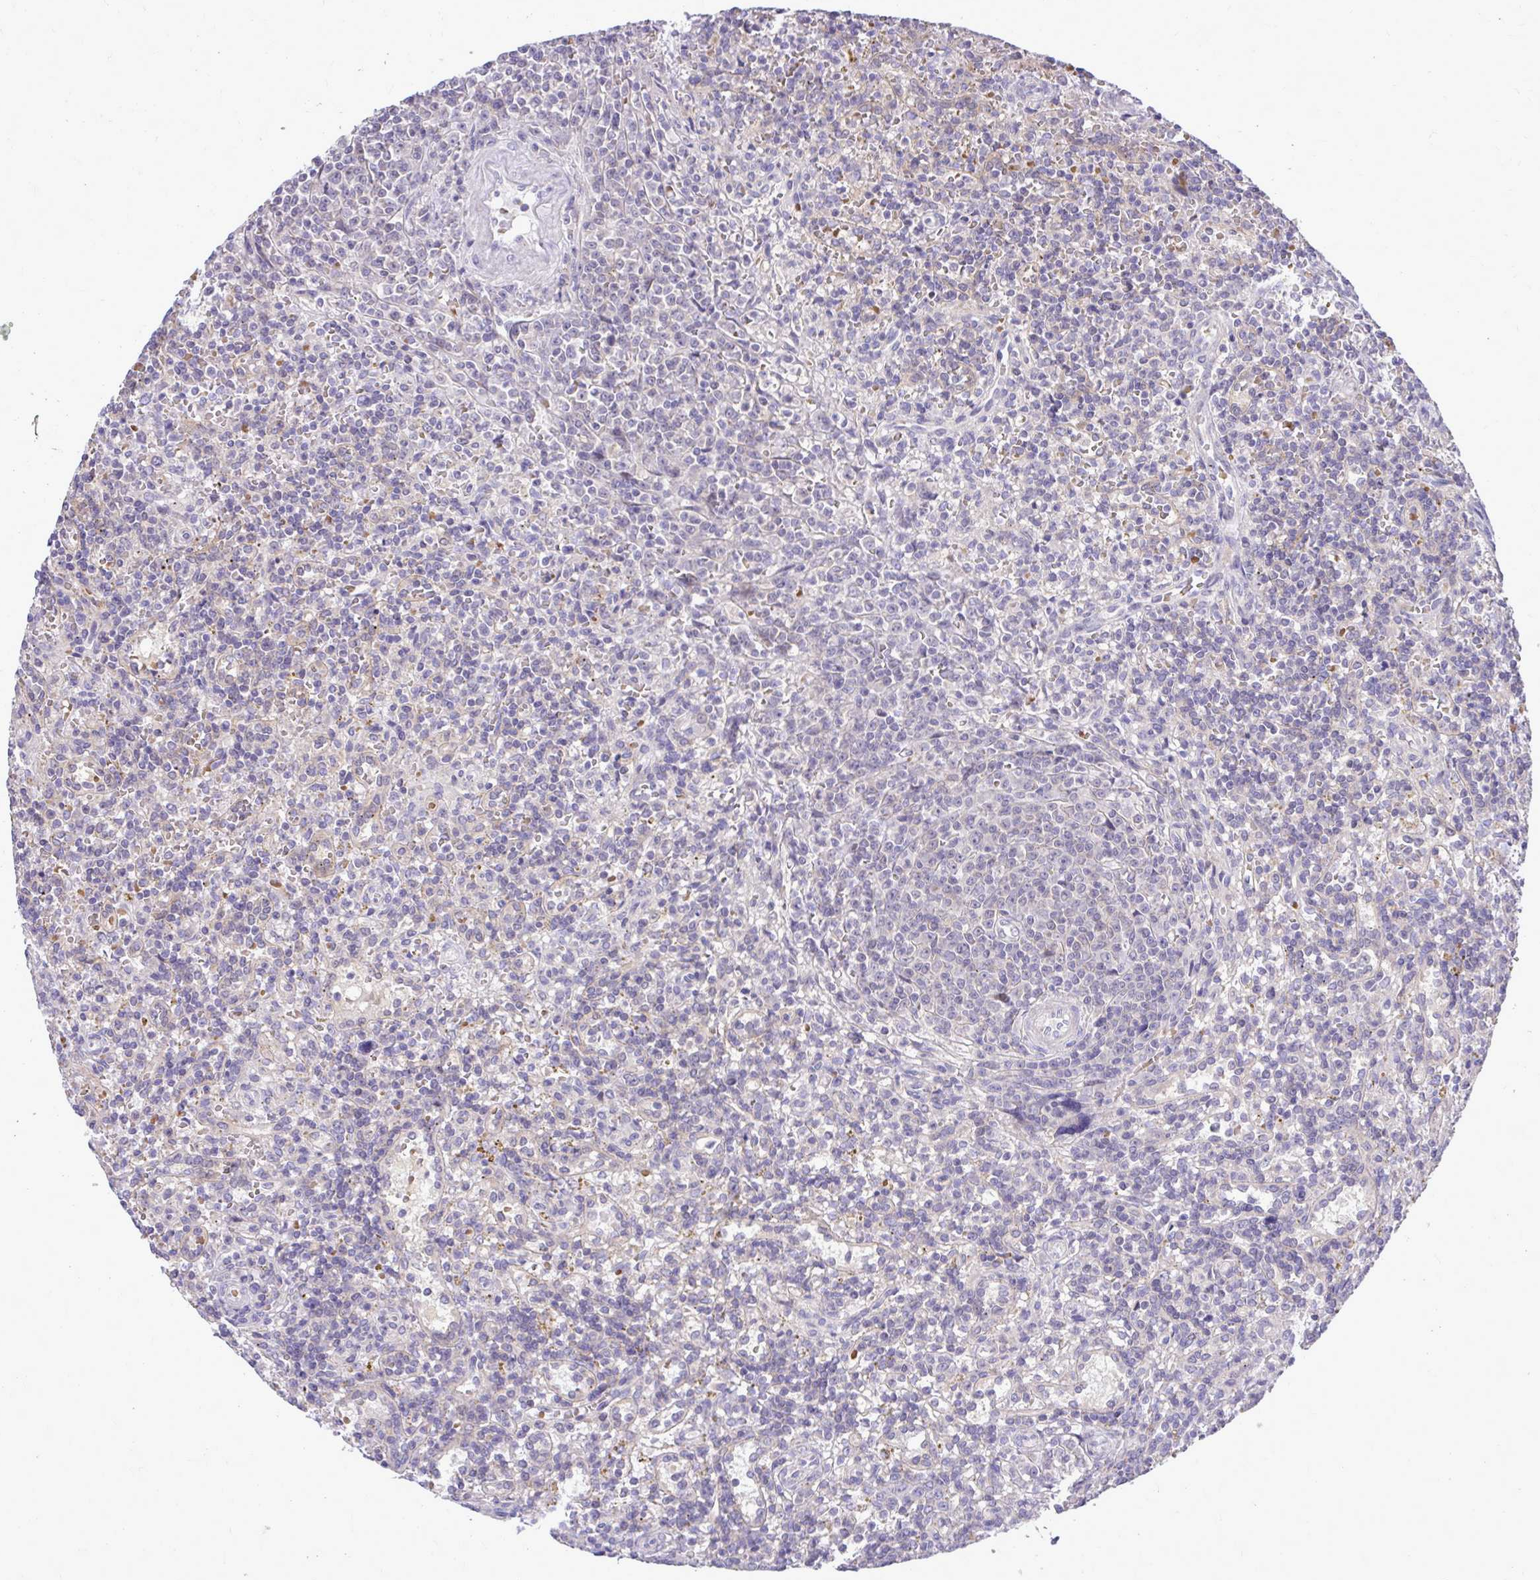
{"staining": {"intensity": "negative", "quantity": "none", "location": "none"}, "tissue": "lymphoma", "cell_type": "Tumor cells", "image_type": "cancer", "snomed": [{"axis": "morphology", "description": "Malignant lymphoma, non-Hodgkin's type, Low grade"}, {"axis": "topography", "description": "Spleen"}], "caption": "Tumor cells are negative for protein expression in human low-grade malignant lymphoma, non-Hodgkin's type. (Stains: DAB immunohistochemistry with hematoxylin counter stain, Microscopy: brightfield microscopy at high magnification).", "gene": "DPY19L1", "patient": {"sex": "male", "age": 67}}